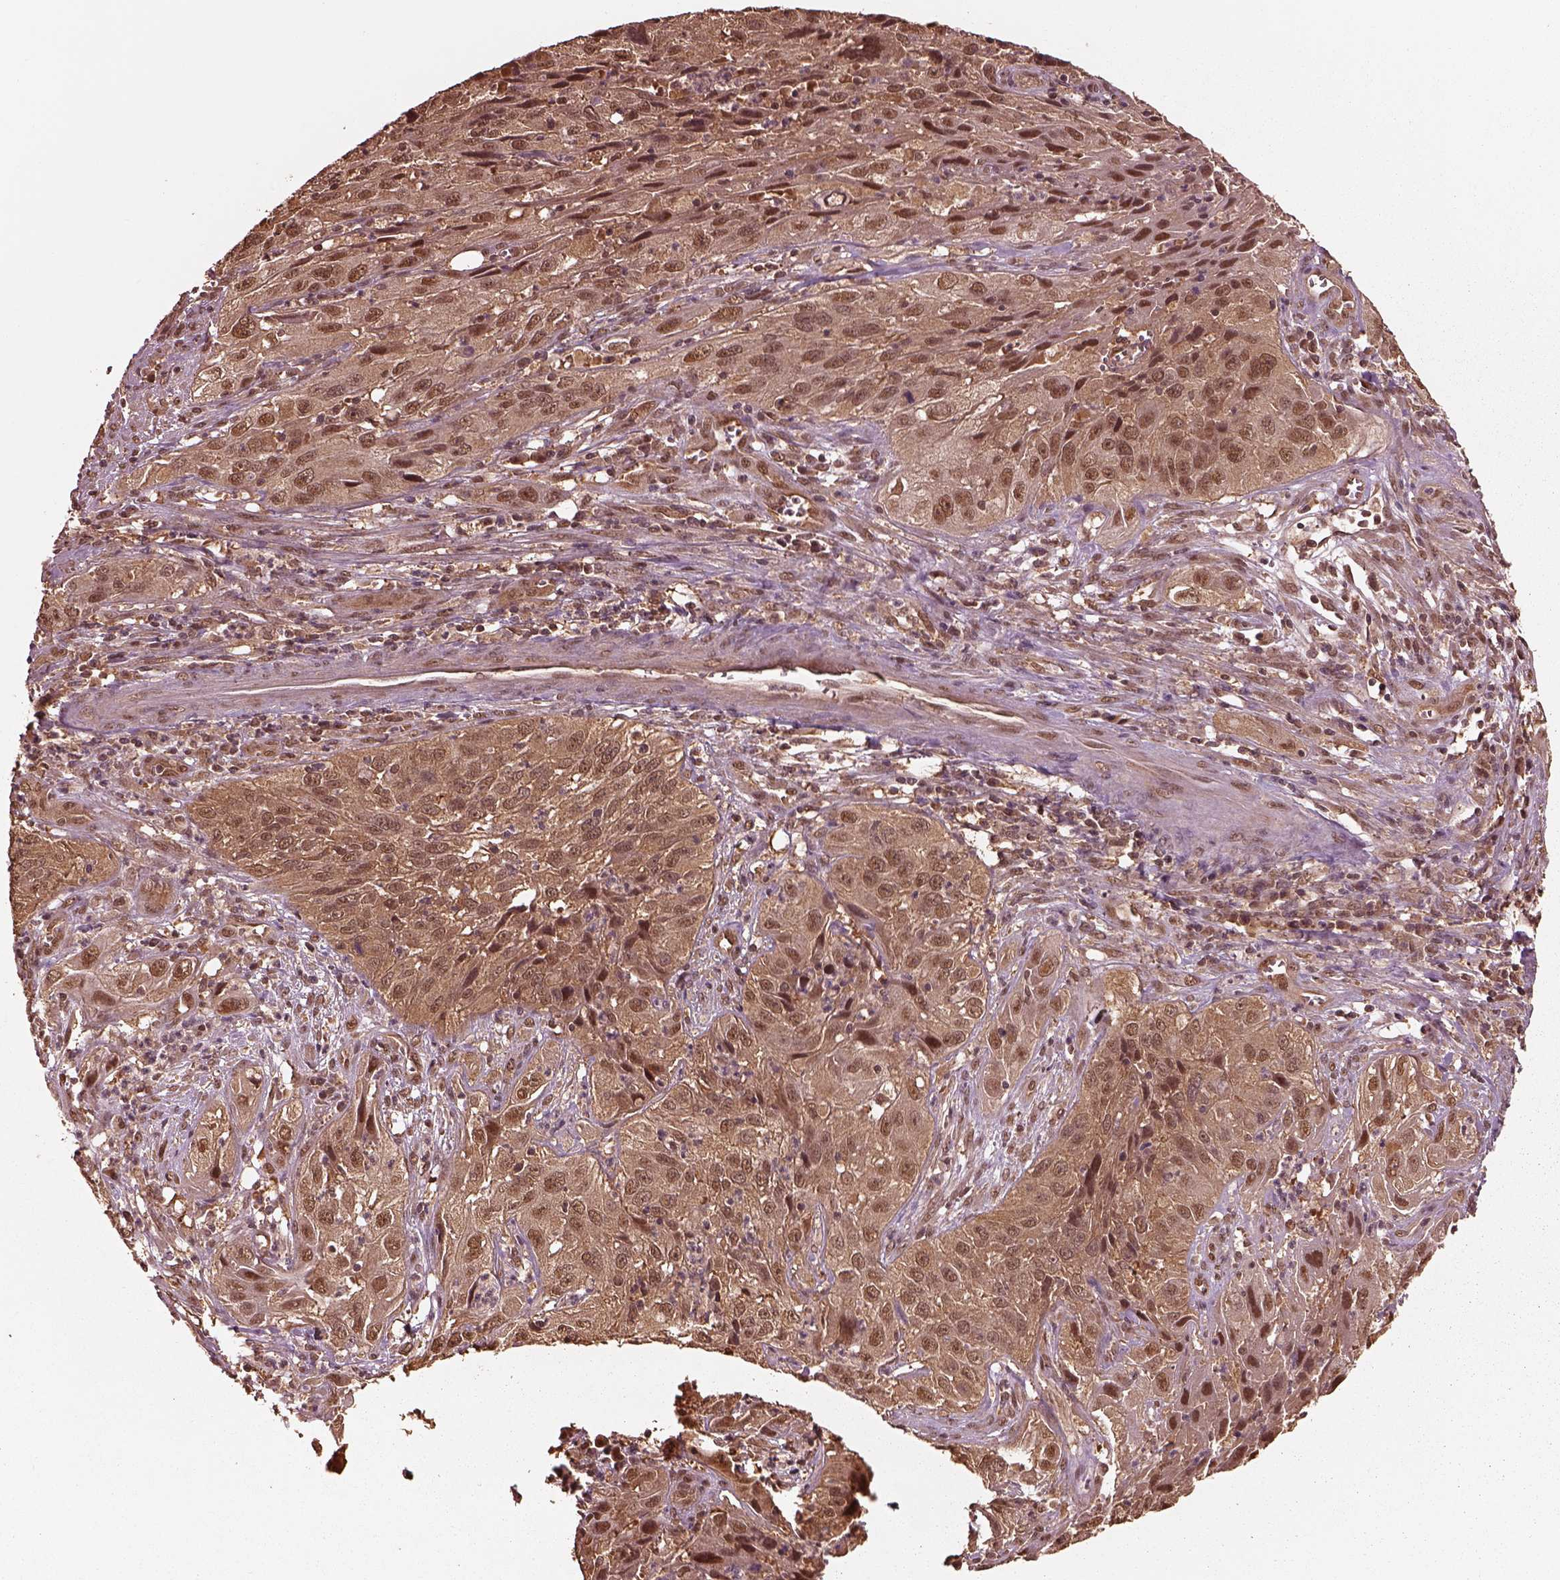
{"staining": {"intensity": "moderate", "quantity": "25%-75%", "location": "cytoplasmic/membranous,nuclear"}, "tissue": "cervical cancer", "cell_type": "Tumor cells", "image_type": "cancer", "snomed": [{"axis": "morphology", "description": "Squamous cell carcinoma, NOS"}, {"axis": "topography", "description": "Cervix"}], "caption": "Immunohistochemical staining of cervical squamous cell carcinoma shows medium levels of moderate cytoplasmic/membranous and nuclear positivity in approximately 25%-75% of tumor cells. The staining was performed using DAB to visualize the protein expression in brown, while the nuclei were stained in blue with hematoxylin (Magnification: 20x).", "gene": "PSMC5", "patient": {"sex": "female", "age": 32}}